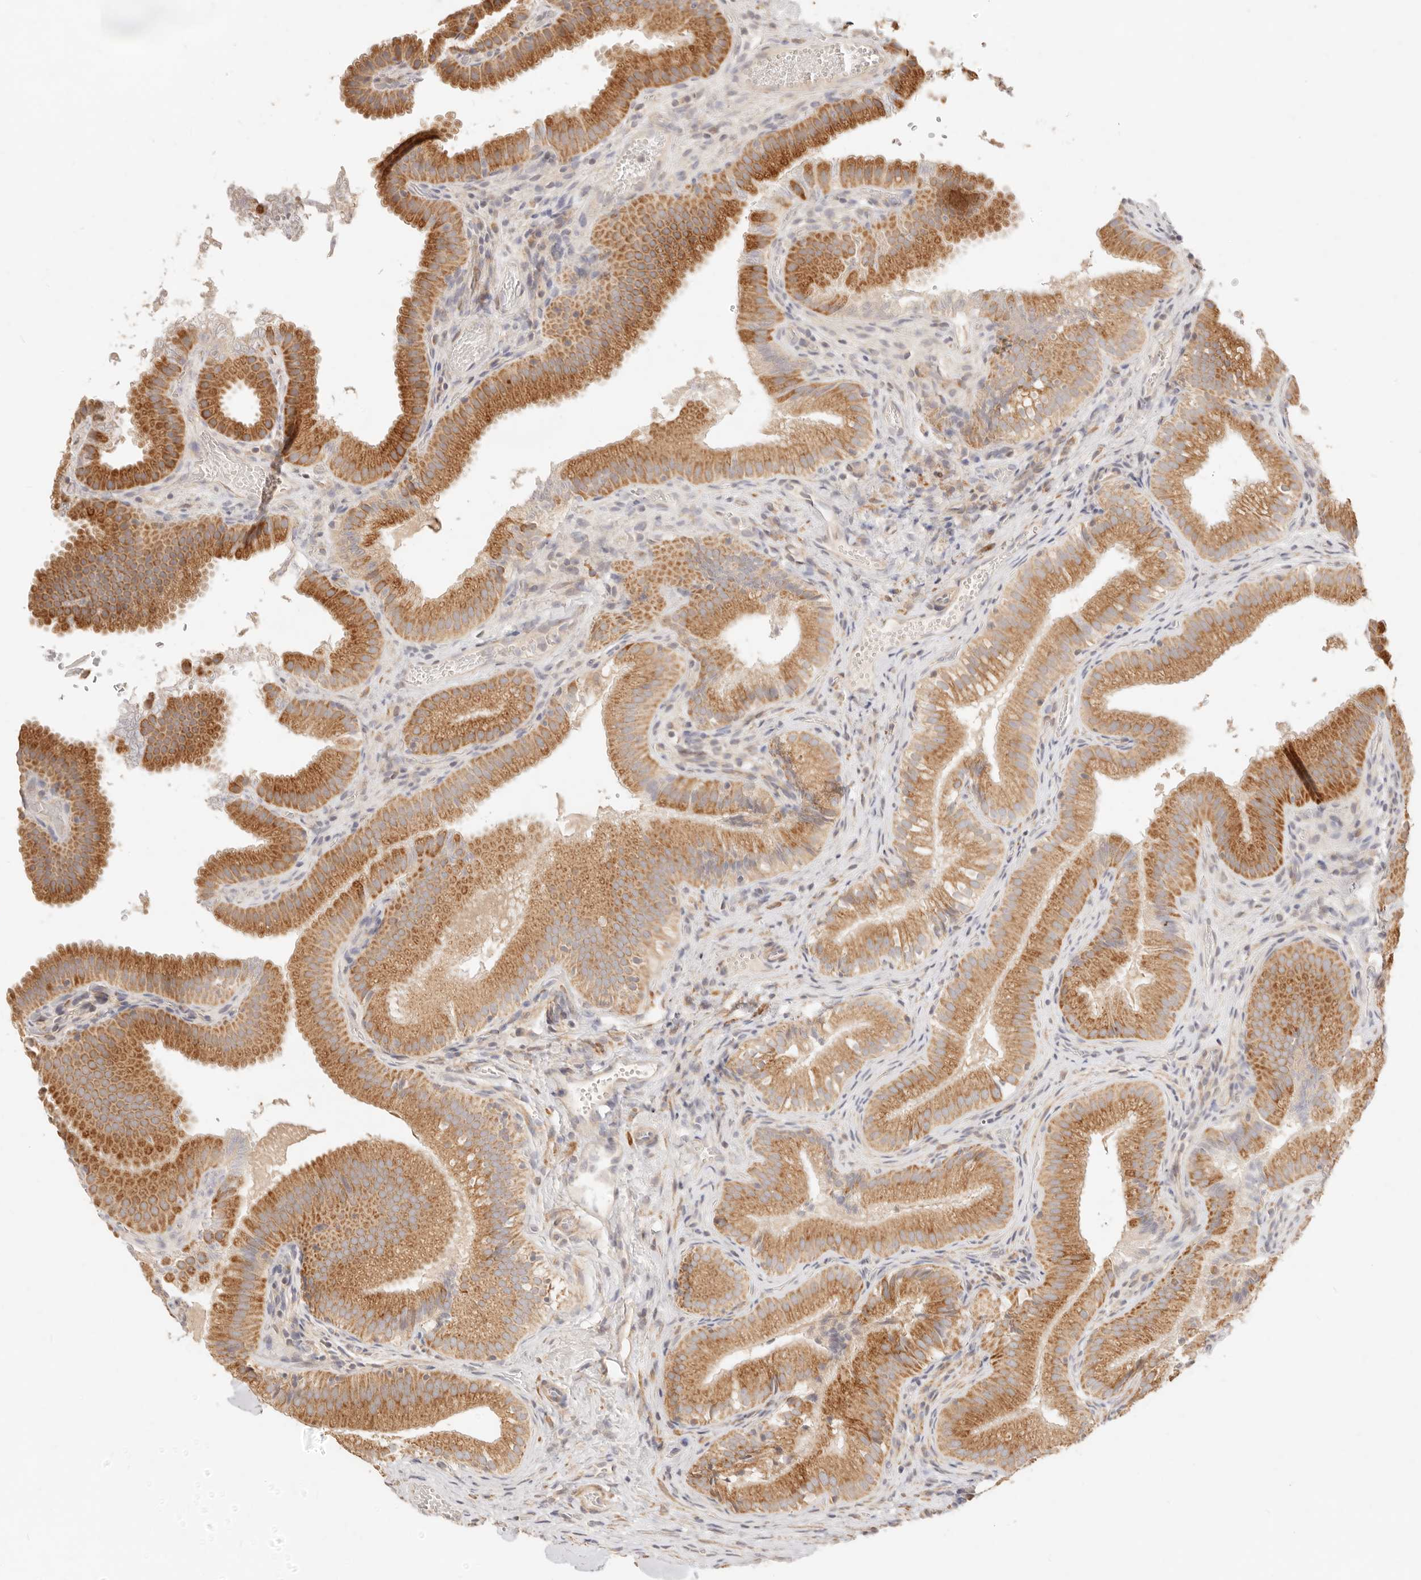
{"staining": {"intensity": "moderate", "quantity": ">75%", "location": "cytoplasmic/membranous"}, "tissue": "gallbladder", "cell_type": "Glandular cells", "image_type": "normal", "snomed": [{"axis": "morphology", "description": "Normal tissue, NOS"}, {"axis": "topography", "description": "Gallbladder"}], "caption": "Immunohistochemical staining of normal gallbladder shows medium levels of moderate cytoplasmic/membranous expression in about >75% of glandular cells.", "gene": "RUBCNL", "patient": {"sex": "female", "age": 30}}